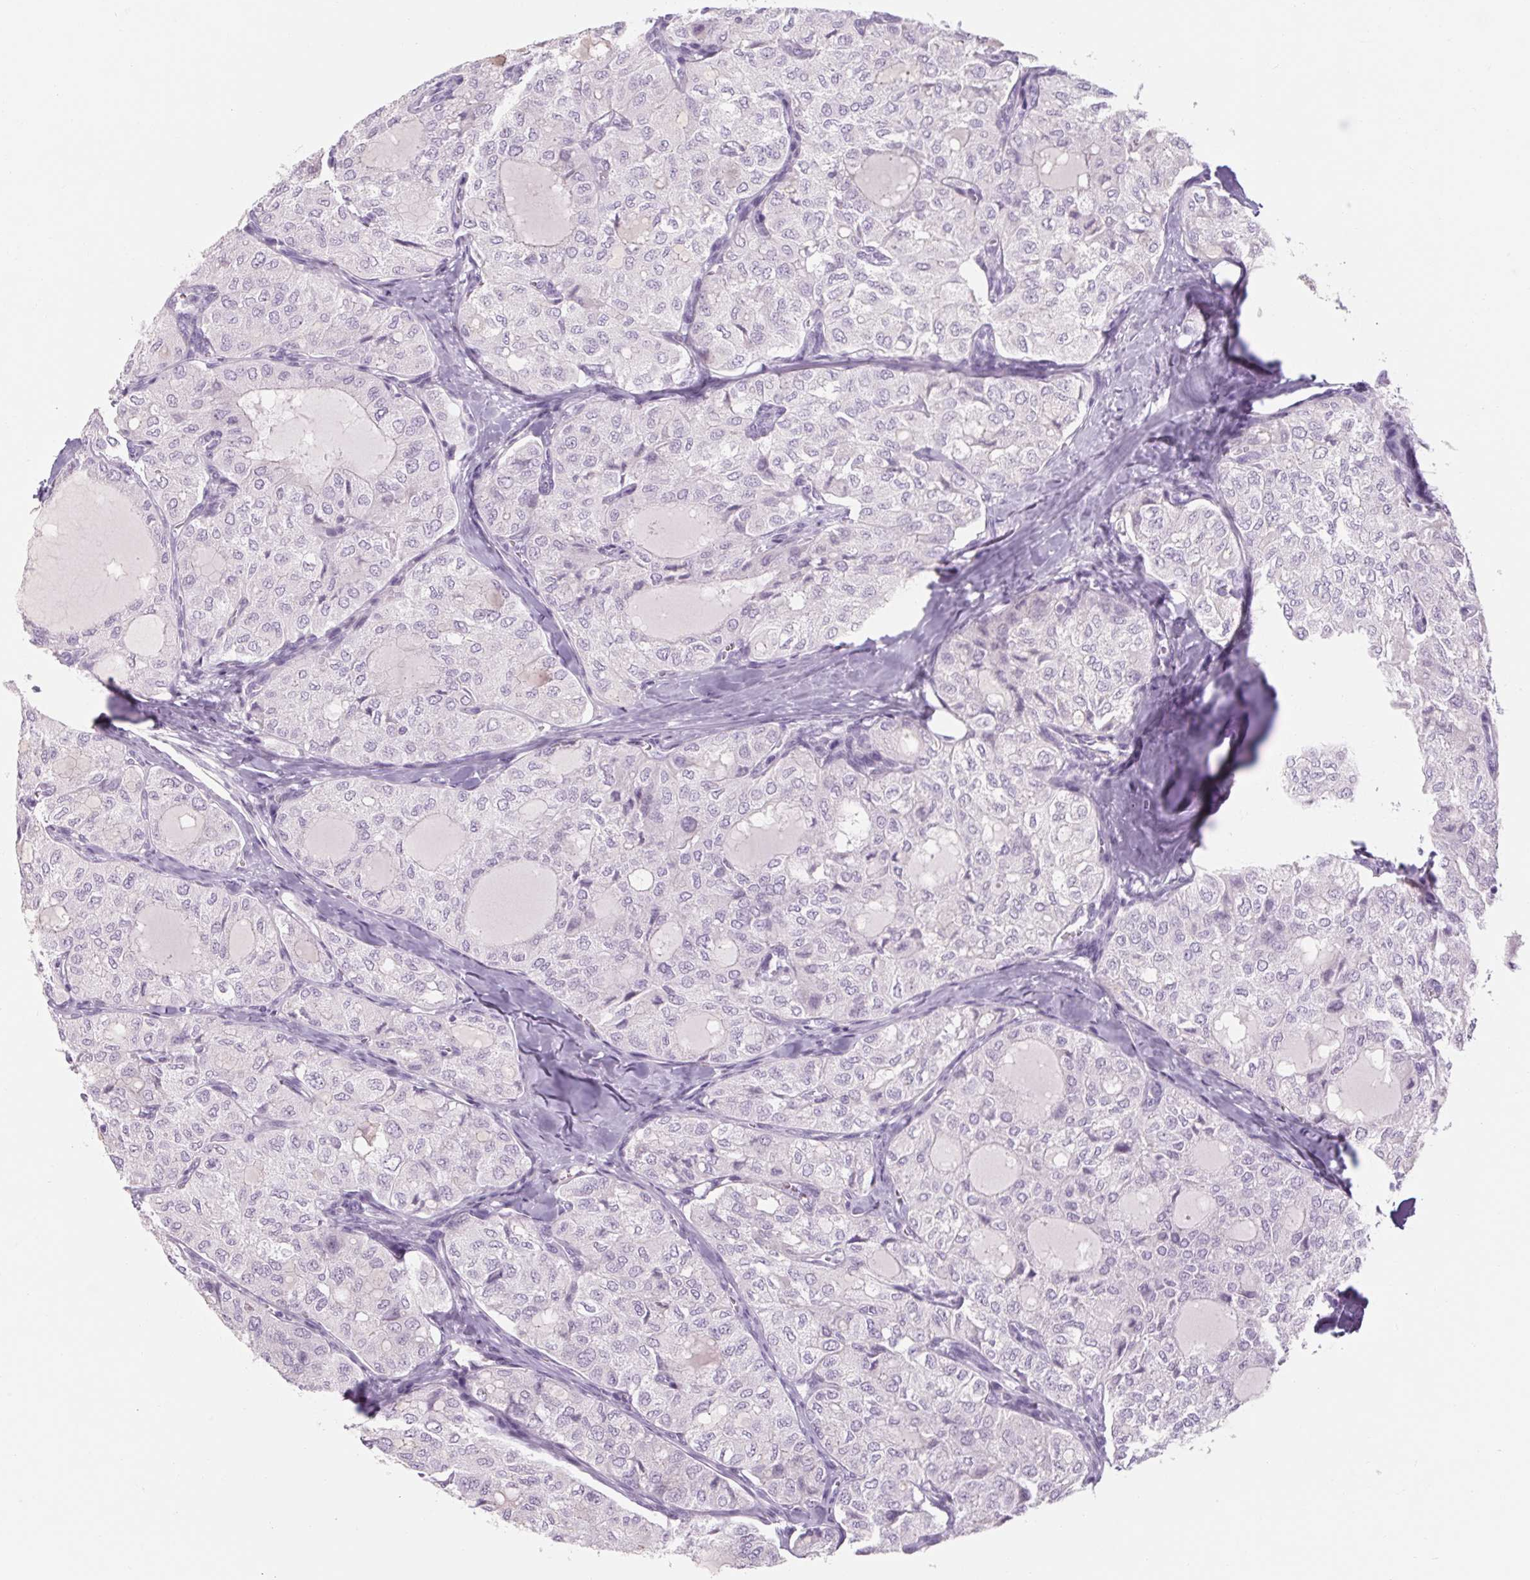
{"staining": {"intensity": "negative", "quantity": "none", "location": "none"}, "tissue": "thyroid cancer", "cell_type": "Tumor cells", "image_type": "cancer", "snomed": [{"axis": "morphology", "description": "Follicular adenoma carcinoma, NOS"}, {"axis": "topography", "description": "Thyroid gland"}], "caption": "DAB immunohistochemical staining of thyroid cancer (follicular adenoma carcinoma) displays no significant staining in tumor cells.", "gene": "RPTN", "patient": {"sex": "male", "age": 75}}